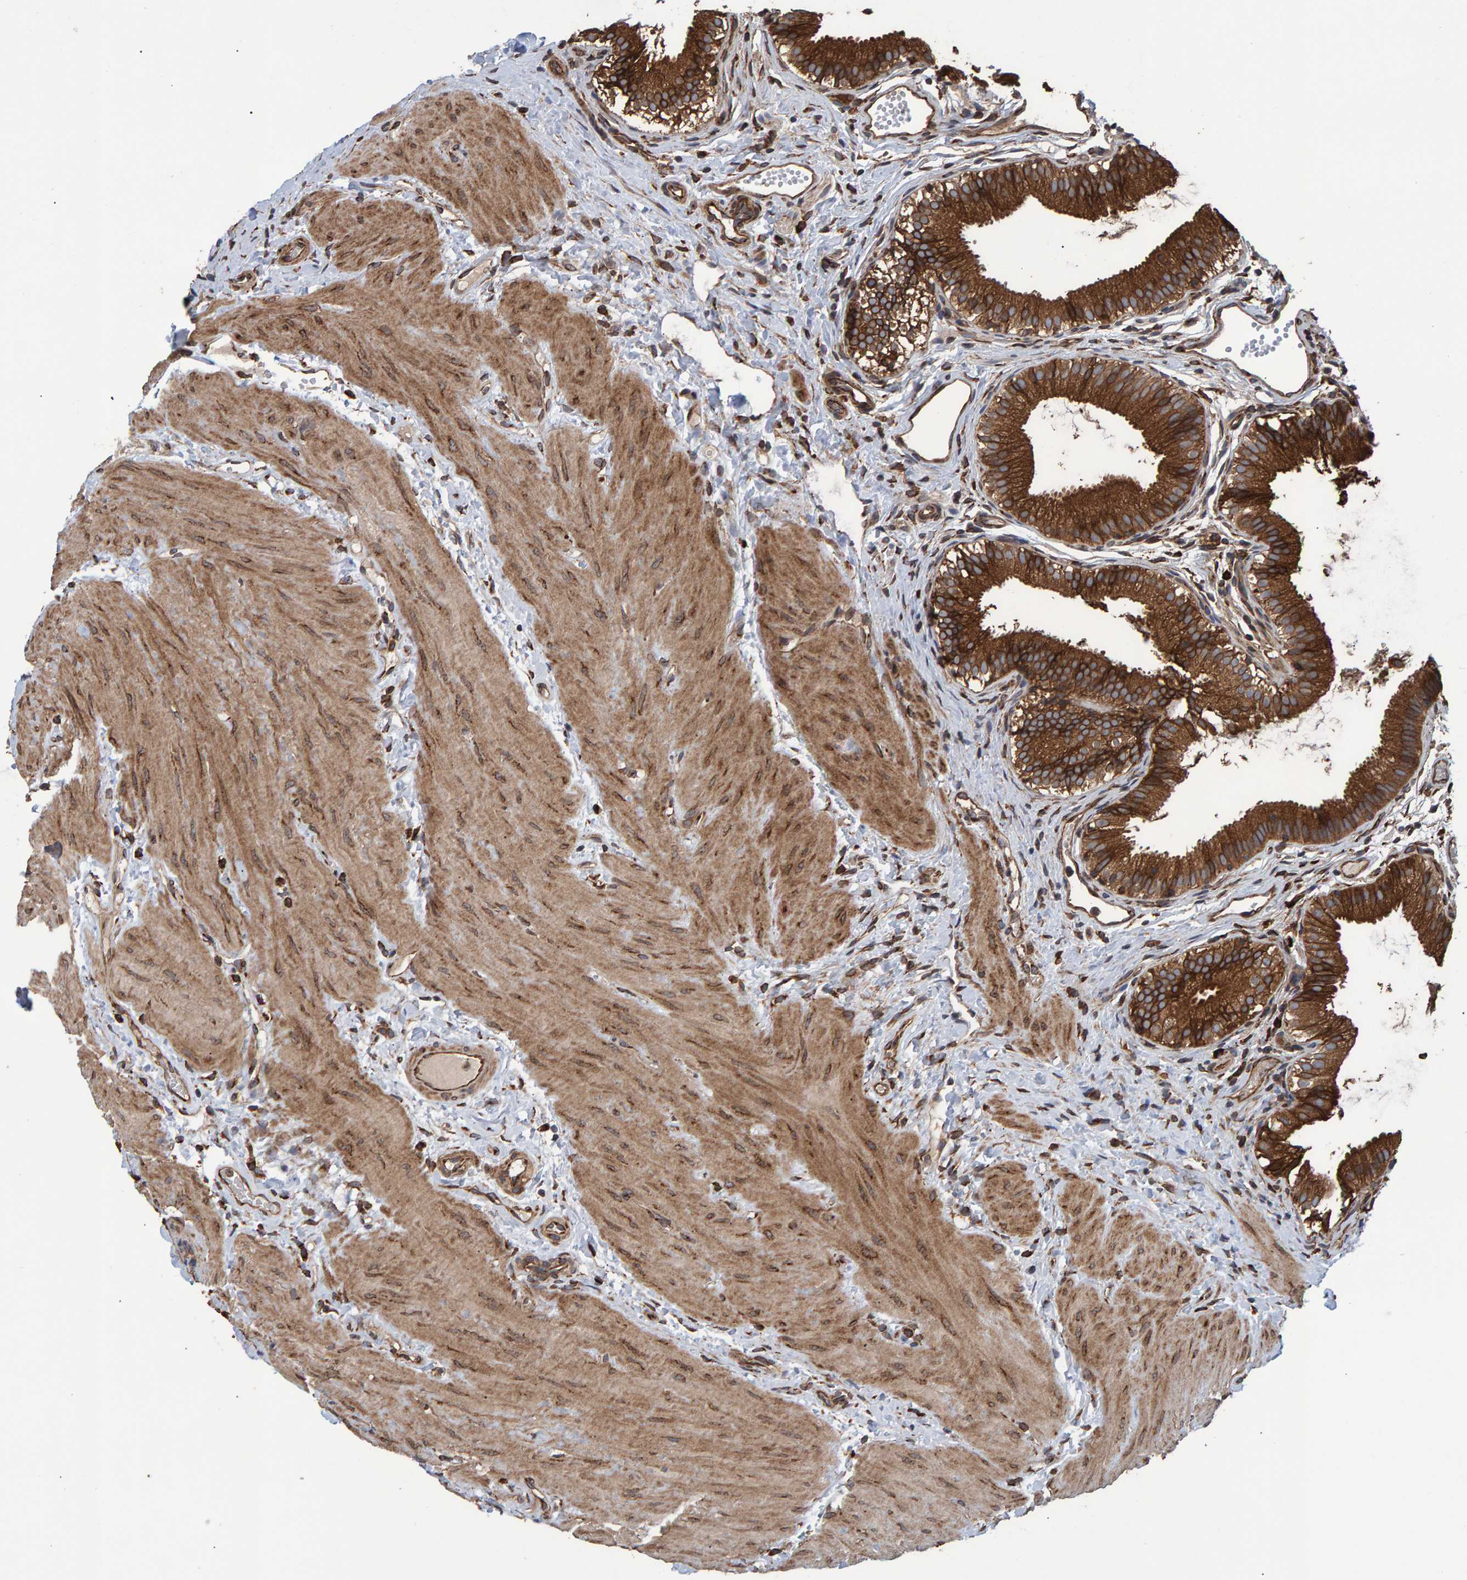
{"staining": {"intensity": "strong", "quantity": ">75%", "location": "cytoplasmic/membranous"}, "tissue": "gallbladder", "cell_type": "Glandular cells", "image_type": "normal", "snomed": [{"axis": "morphology", "description": "Normal tissue, NOS"}, {"axis": "topography", "description": "Gallbladder"}], "caption": "Gallbladder stained with DAB (3,3'-diaminobenzidine) IHC demonstrates high levels of strong cytoplasmic/membranous expression in approximately >75% of glandular cells.", "gene": "FAM117A", "patient": {"sex": "female", "age": 26}}